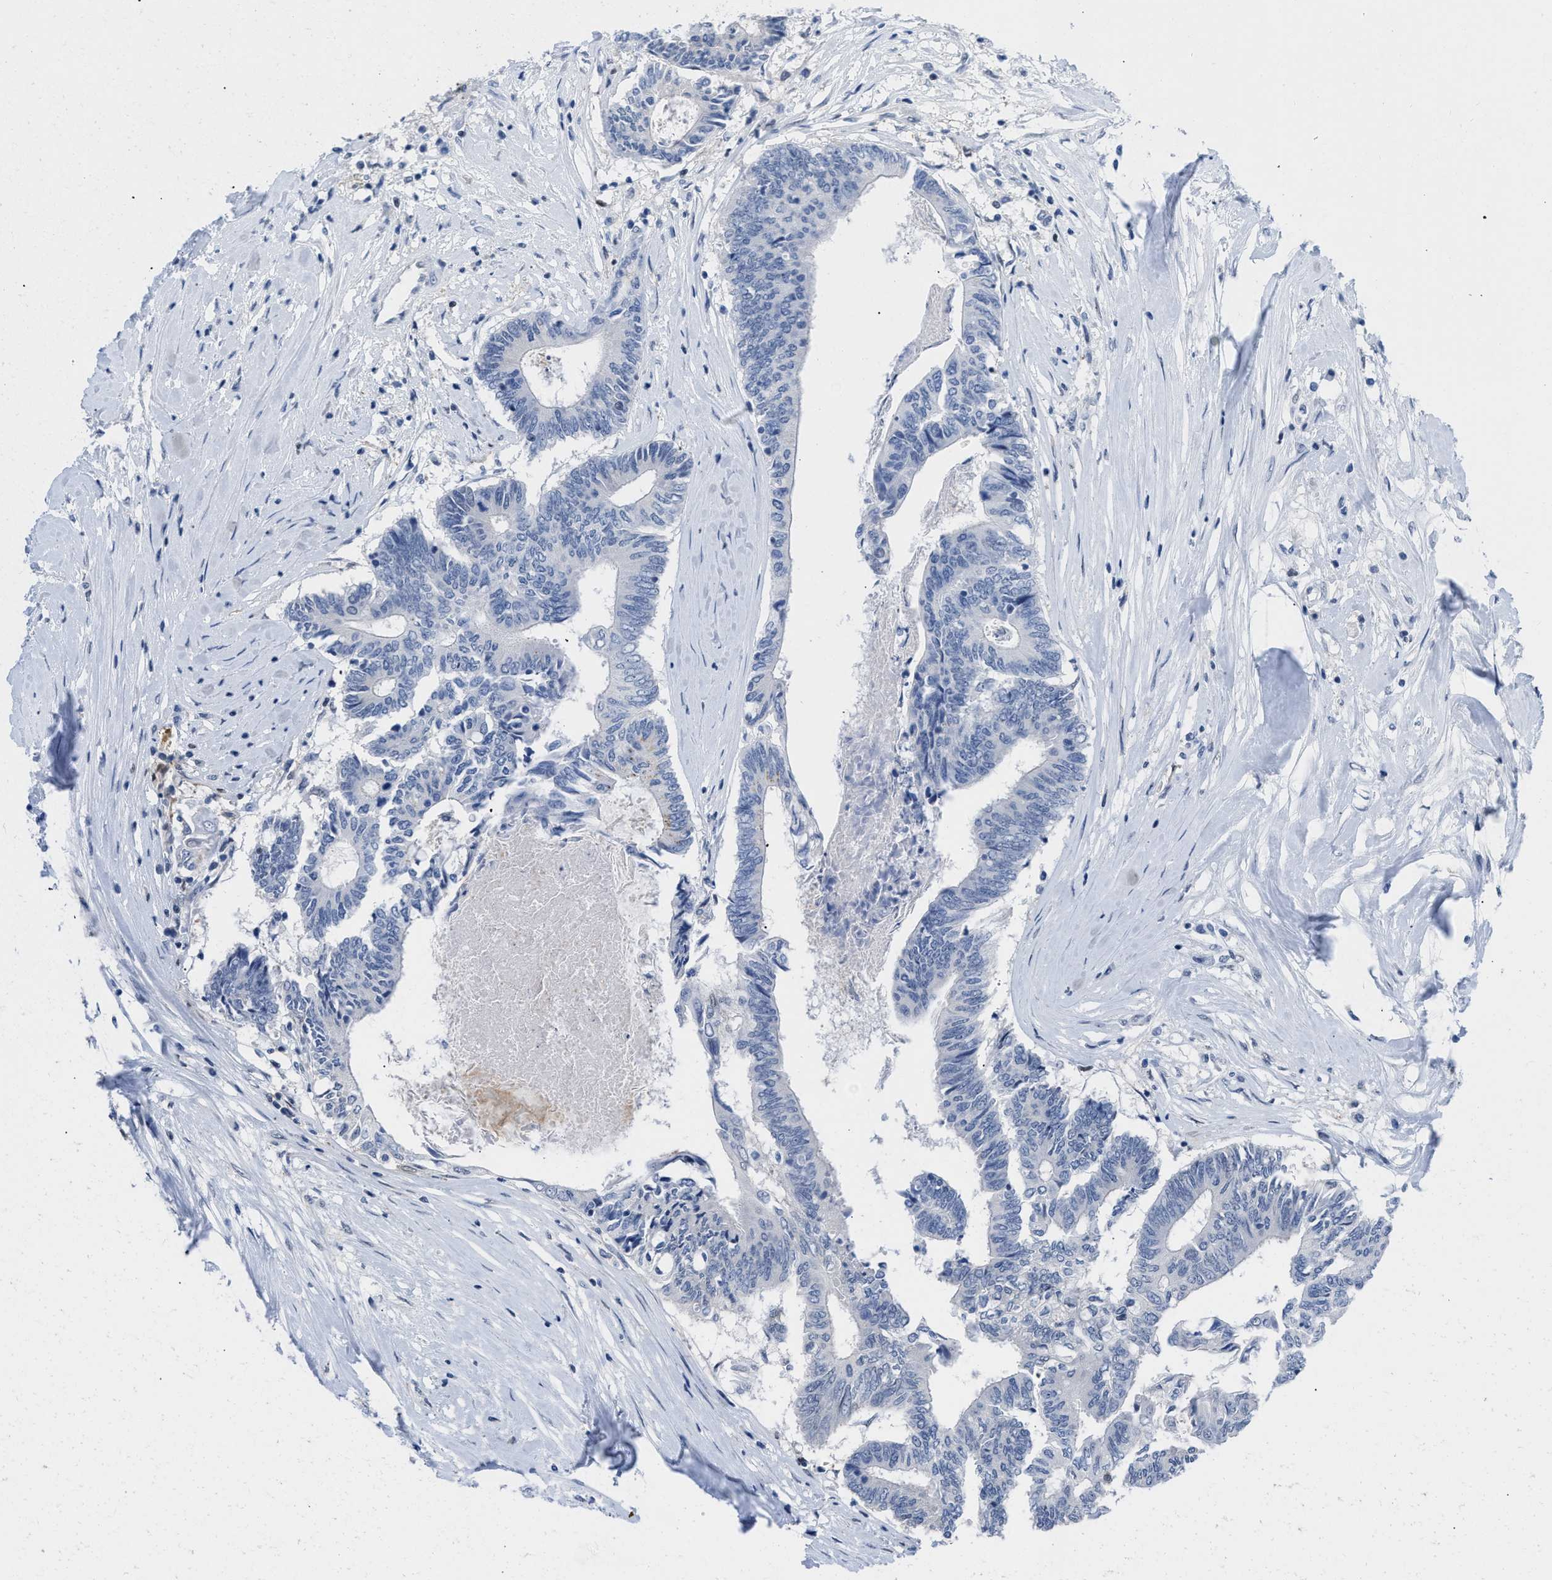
{"staining": {"intensity": "negative", "quantity": "none", "location": "none"}, "tissue": "colorectal cancer", "cell_type": "Tumor cells", "image_type": "cancer", "snomed": [{"axis": "morphology", "description": "Adenocarcinoma, NOS"}, {"axis": "topography", "description": "Rectum"}], "caption": "Tumor cells are negative for brown protein staining in colorectal adenocarcinoma. Nuclei are stained in blue.", "gene": "BOLL", "patient": {"sex": "male", "age": 63}}